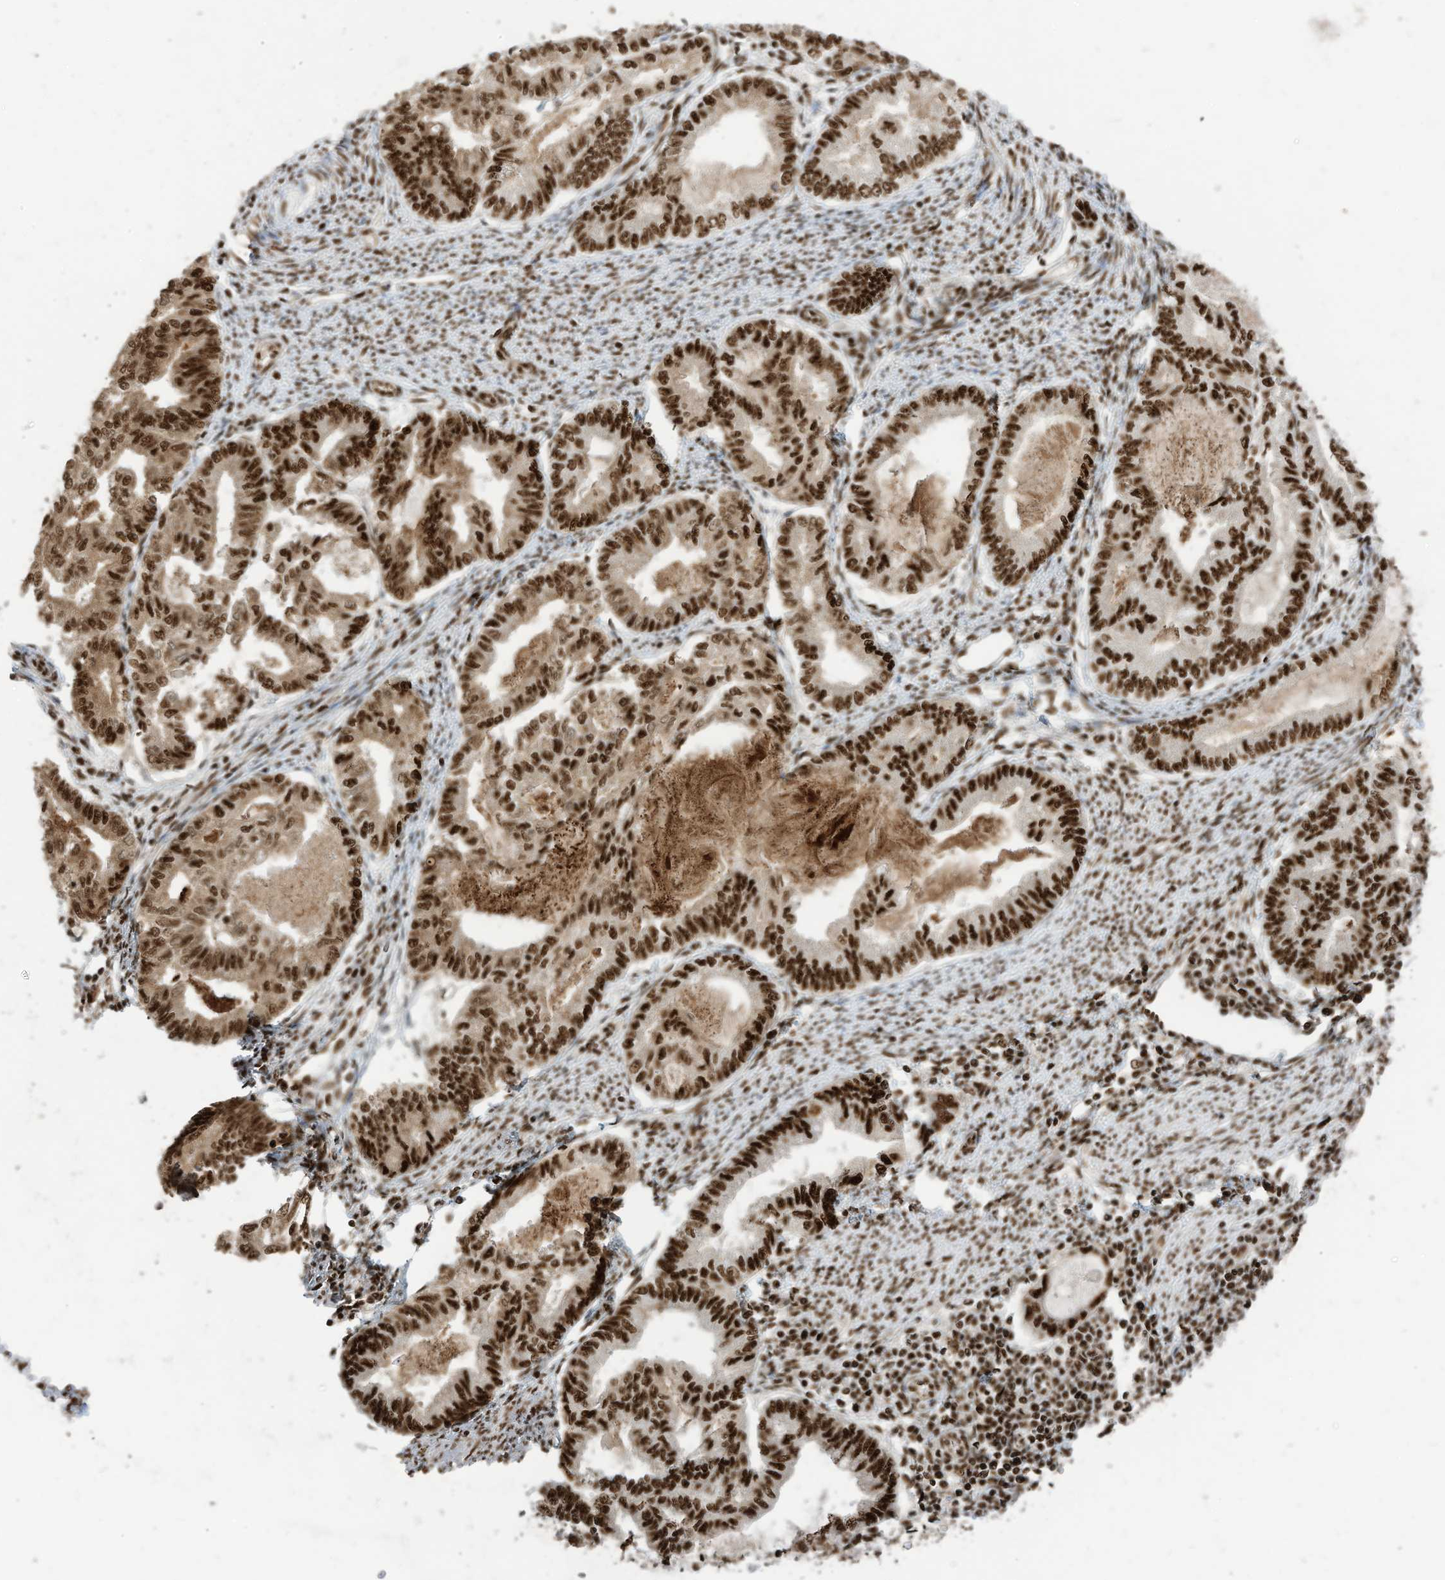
{"staining": {"intensity": "strong", "quantity": ">75%", "location": "cytoplasmic/membranous,nuclear"}, "tissue": "endometrial cancer", "cell_type": "Tumor cells", "image_type": "cancer", "snomed": [{"axis": "morphology", "description": "Adenocarcinoma, NOS"}, {"axis": "topography", "description": "Endometrium"}], "caption": "Adenocarcinoma (endometrial) stained with a brown dye reveals strong cytoplasmic/membranous and nuclear positive positivity in approximately >75% of tumor cells.", "gene": "SF3A3", "patient": {"sex": "female", "age": 79}}